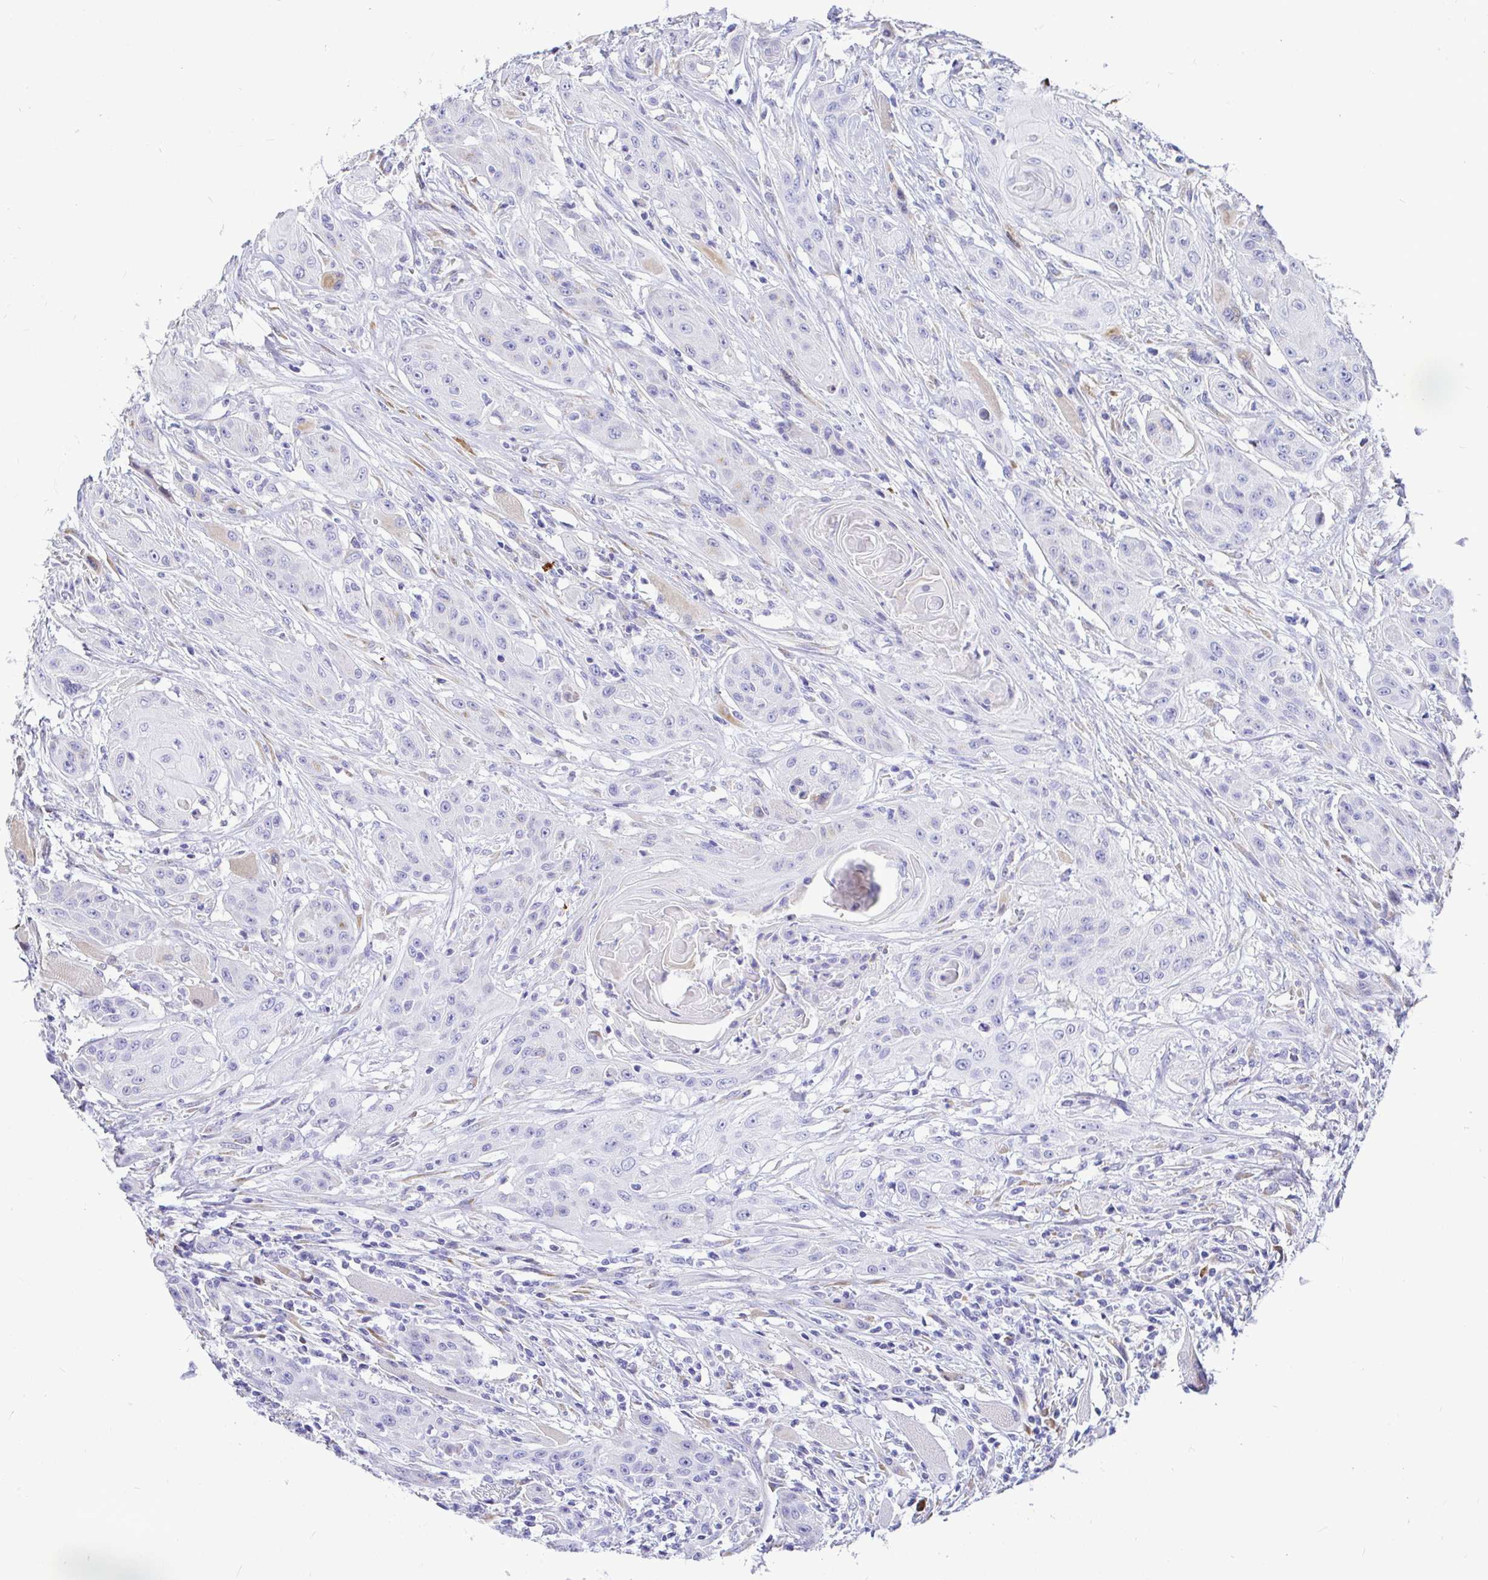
{"staining": {"intensity": "negative", "quantity": "none", "location": "none"}, "tissue": "head and neck cancer", "cell_type": "Tumor cells", "image_type": "cancer", "snomed": [{"axis": "morphology", "description": "Squamous cell carcinoma, NOS"}, {"axis": "topography", "description": "Oral tissue"}, {"axis": "topography", "description": "Head-Neck"}, {"axis": "topography", "description": "Neck, NOS"}], "caption": "DAB (3,3'-diaminobenzidine) immunohistochemical staining of human squamous cell carcinoma (head and neck) displays no significant expression in tumor cells. Brightfield microscopy of immunohistochemistry stained with DAB (brown) and hematoxylin (blue), captured at high magnification.", "gene": "CCDC62", "patient": {"sex": "female", "age": 55}}